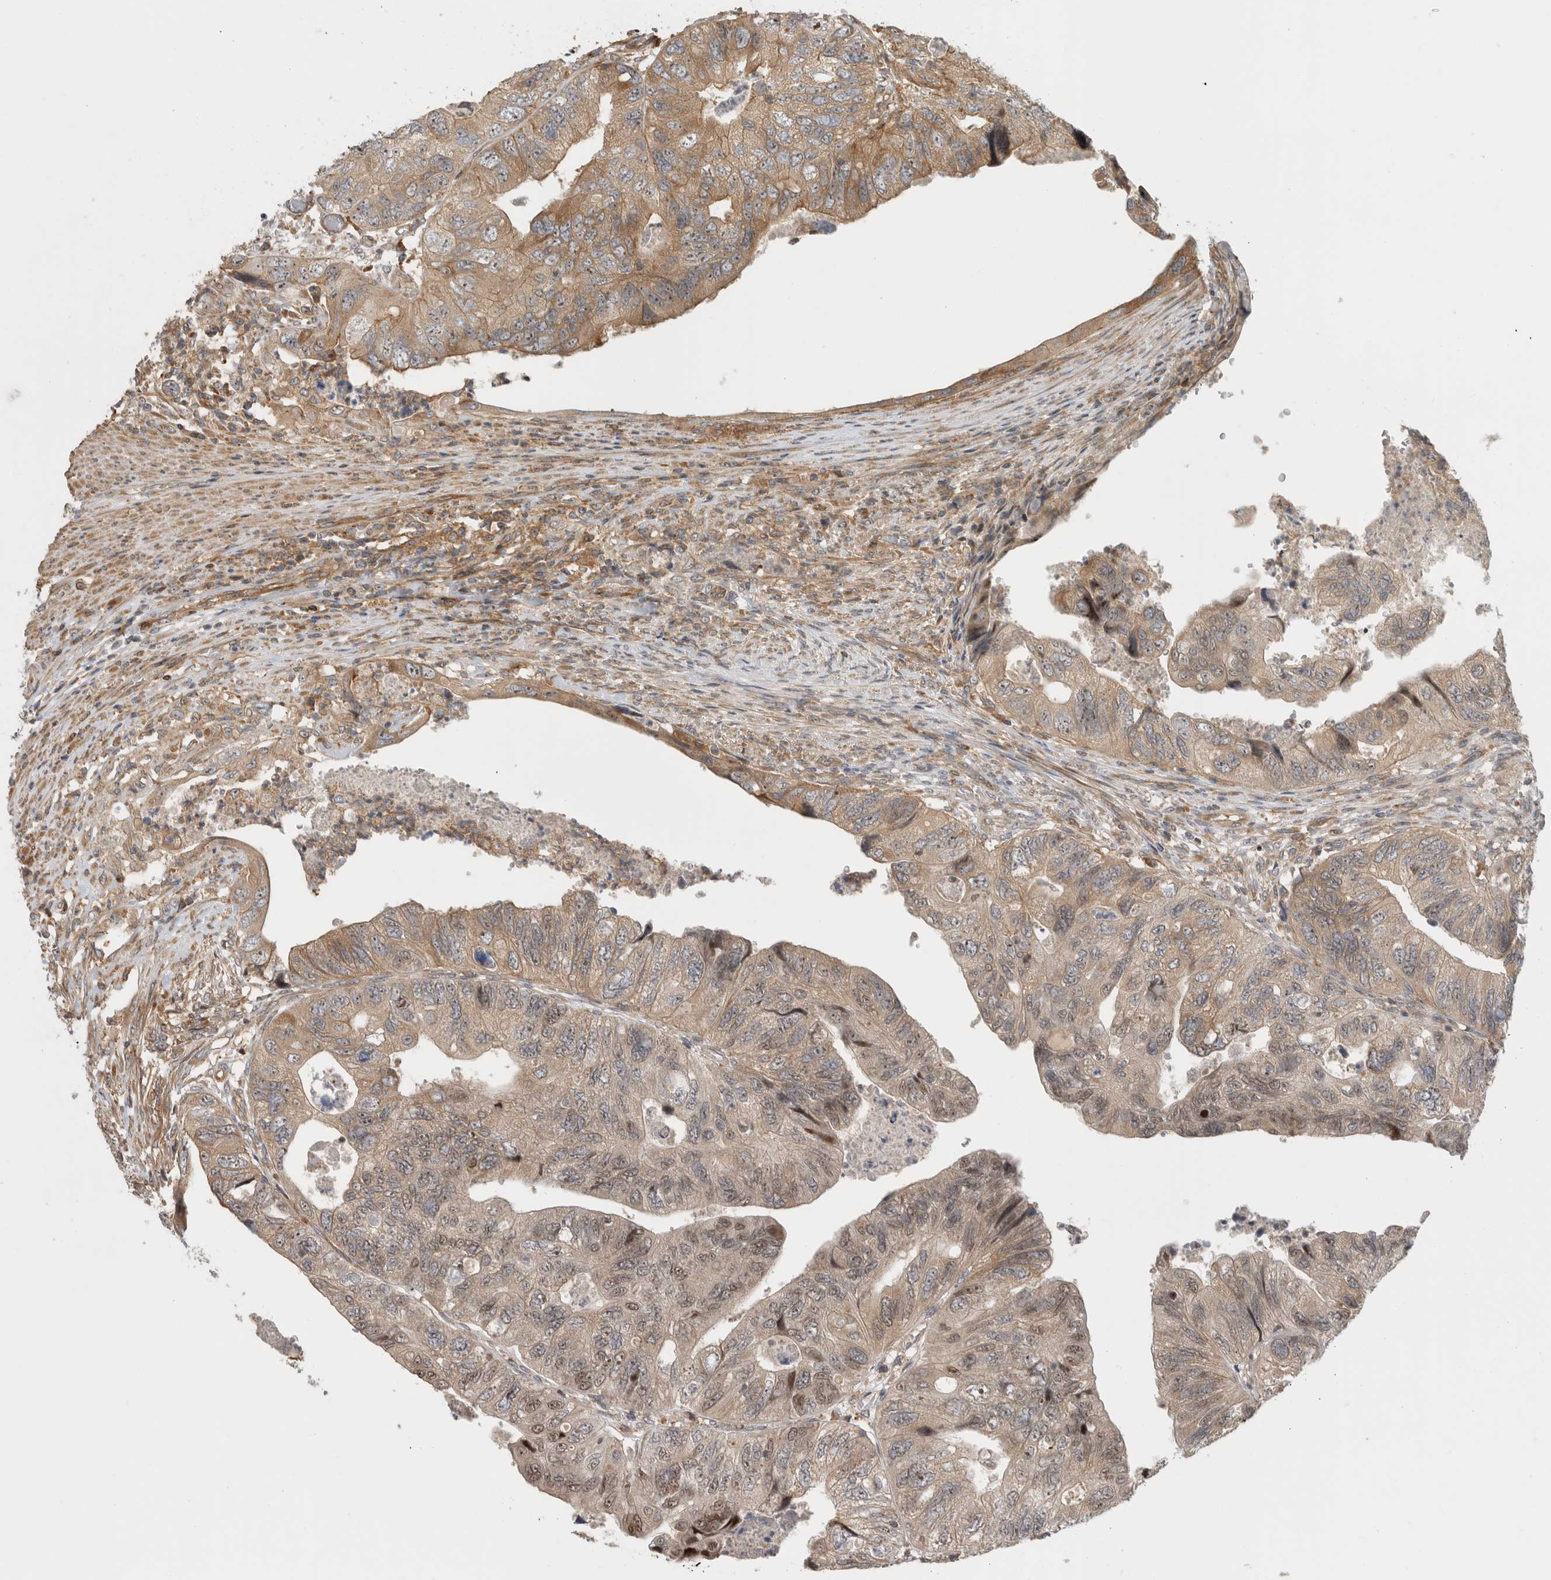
{"staining": {"intensity": "moderate", "quantity": ">75%", "location": "cytoplasmic/membranous,nuclear"}, "tissue": "colorectal cancer", "cell_type": "Tumor cells", "image_type": "cancer", "snomed": [{"axis": "morphology", "description": "Adenocarcinoma, NOS"}, {"axis": "topography", "description": "Rectum"}], "caption": "Immunohistochemistry (IHC) histopathology image of neoplastic tissue: colorectal adenocarcinoma stained using IHC reveals medium levels of moderate protein expression localized specifically in the cytoplasmic/membranous and nuclear of tumor cells, appearing as a cytoplasmic/membranous and nuclear brown color.", "gene": "WASF2", "patient": {"sex": "male", "age": 63}}